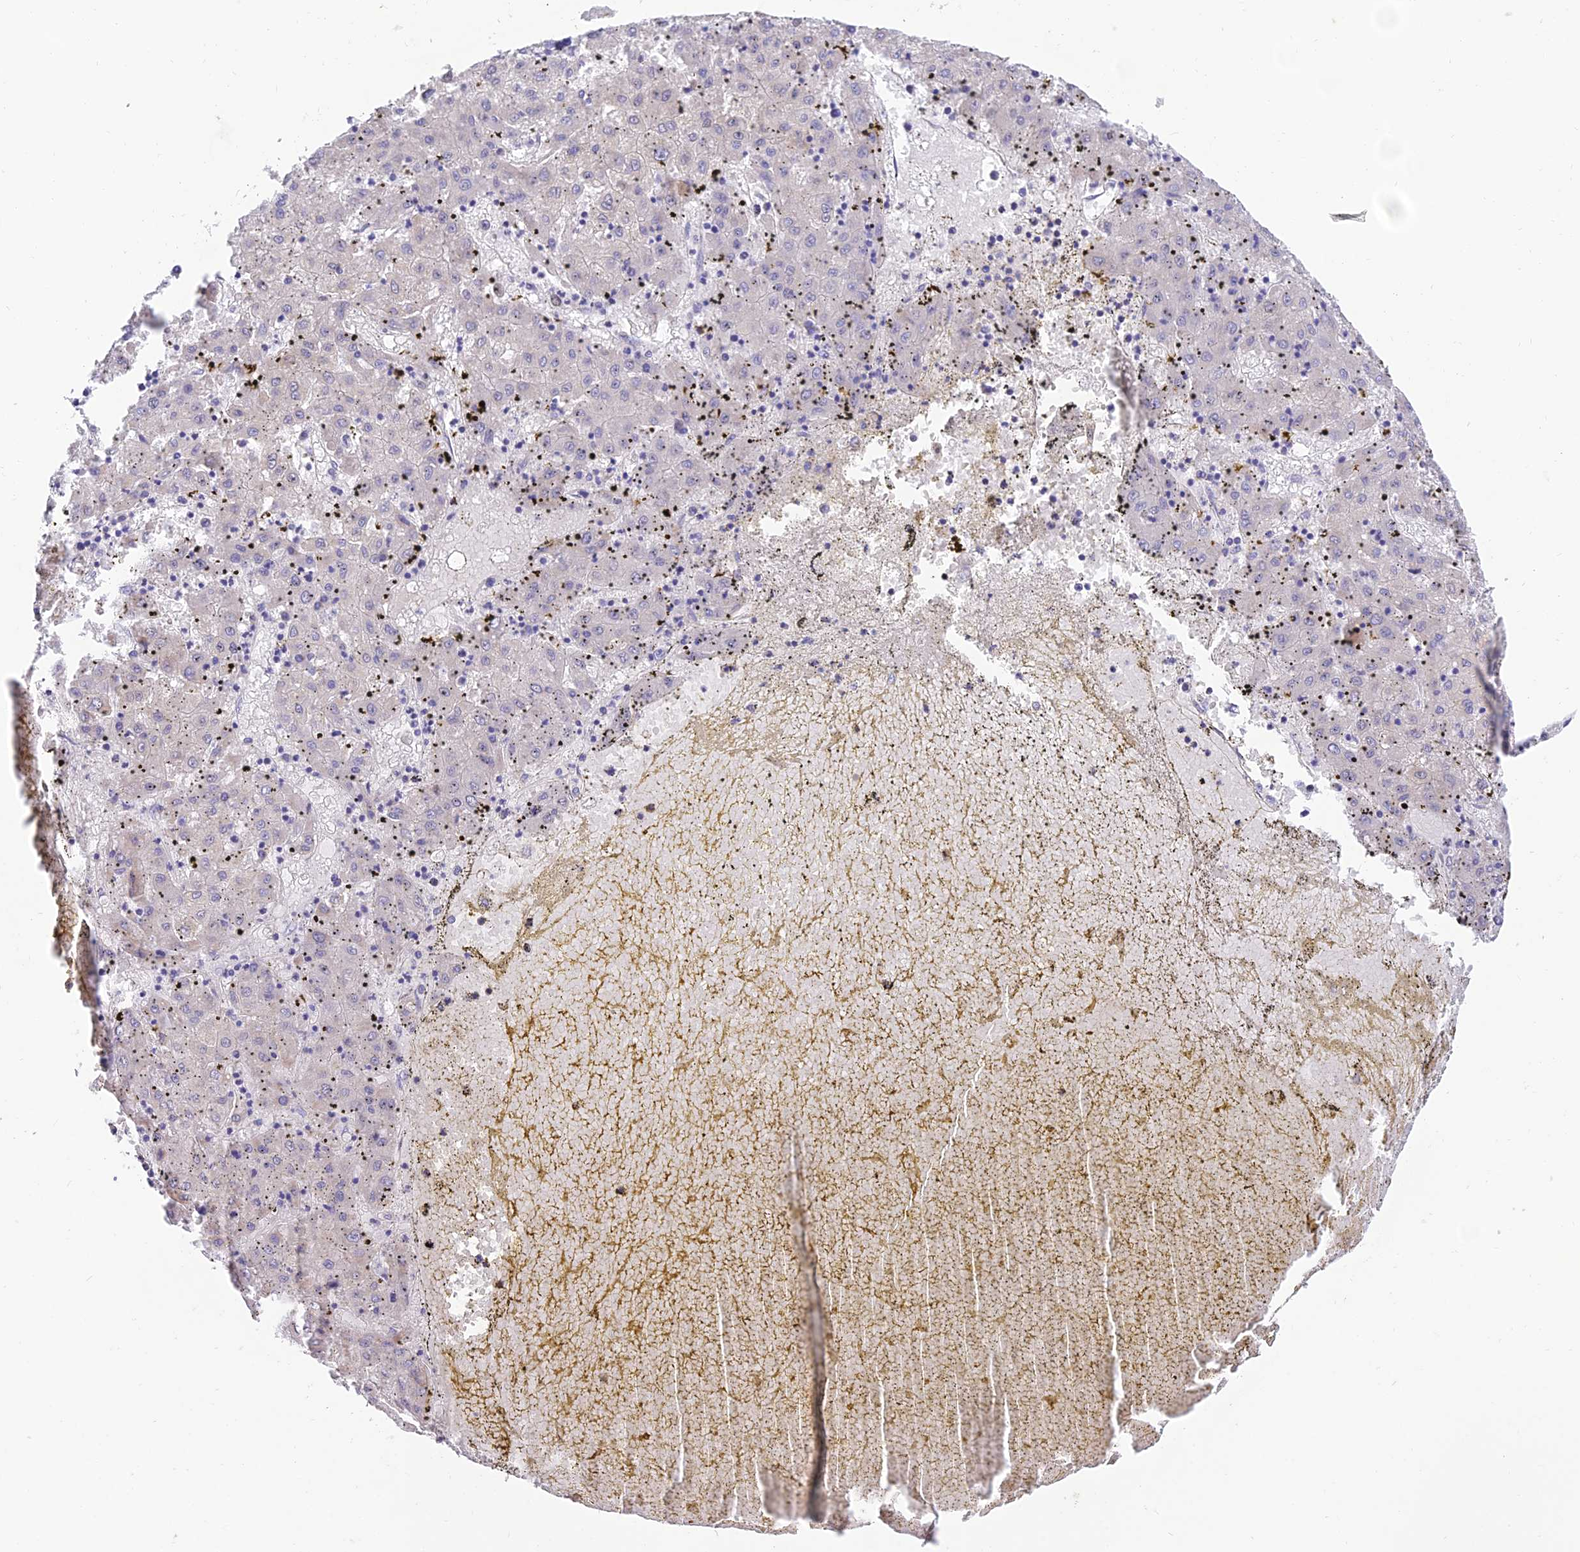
{"staining": {"intensity": "negative", "quantity": "none", "location": "none"}, "tissue": "liver cancer", "cell_type": "Tumor cells", "image_type": "cancer", "snomed": [{"axis": "morphology", "description": "Carcinoma, Hepatocellular, NOS"}, {"axis": "topography", "description": "Liver"}], "caption": "High magnification brightfield microscopy of liver cancer (hepatocellular carcinoma) stained with DAB (brown) and counterstained with hematoxylin (blue): tumor cells show no significant positivity.", "gene": "ARL8B", "patient": {"sex": "male", "age": 72}}